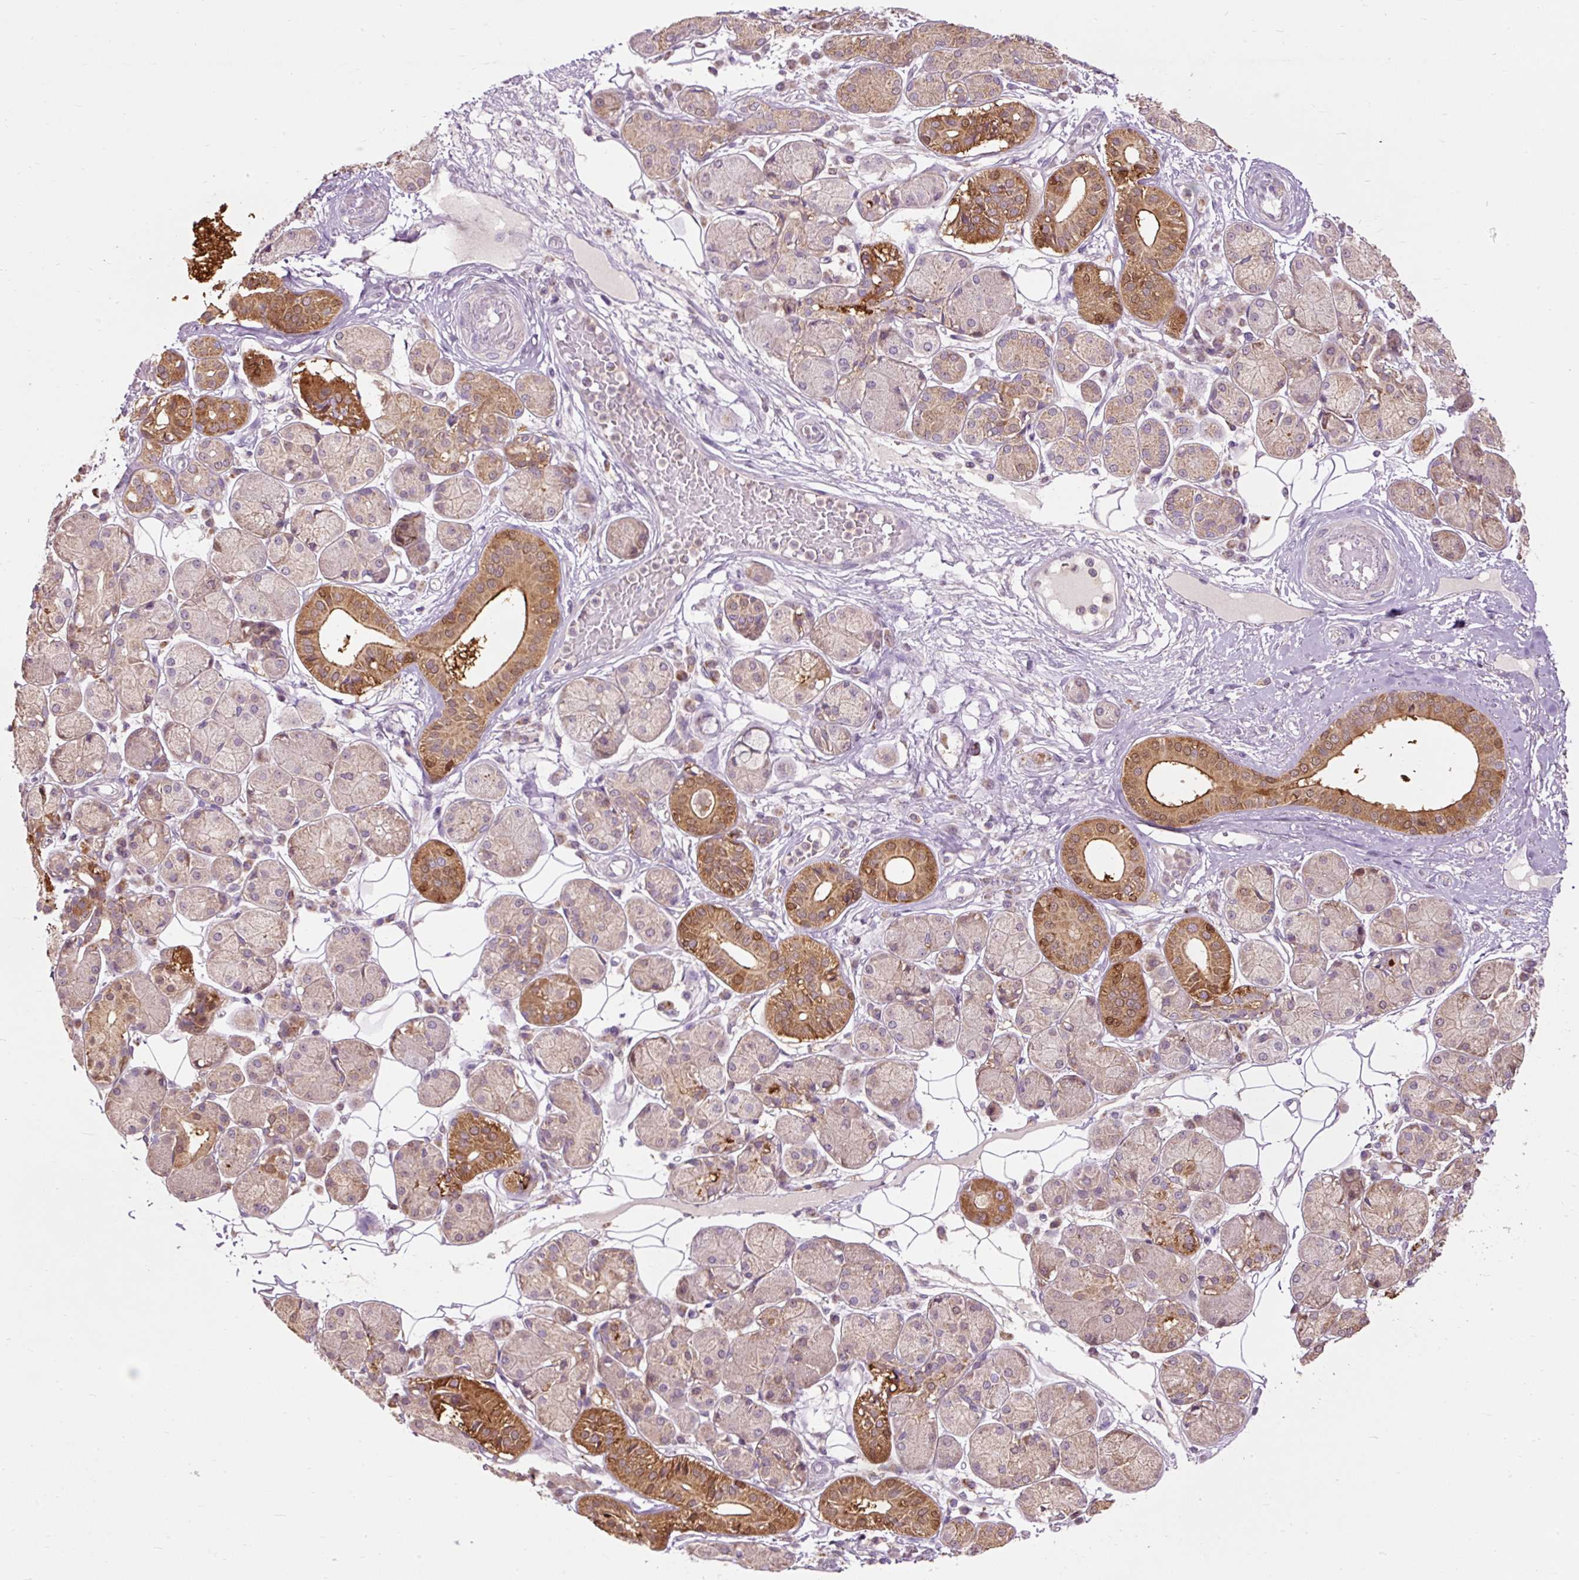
{"staining": {"intensity": "moderate", "quantity": "25%-75%", "location": "cytoplasmic/membranous,nuclear"}, "tissue": "salivary gland", "cell_type": "Glandular cells", "image_type": "normal", "snomed": [{"axis": "morphology", "description": "Squamous cell carcinoma, NOS"}, {"axis": "topography", "description": "Skin"}, {"axis": "topography", "description": "Head-Neck"}], "caption": "Brown immunohistochemical staining in unremarkable salivary gland exhibits moderate cytoplasmic/membranous,nuclear staining in approximately 25%-75% of glandular cells. (brown staining indicates protein expression, while blue staining denotes nuclei).", "gene": "PRDX5", "patient": {"sex": "male", "age": 80}}